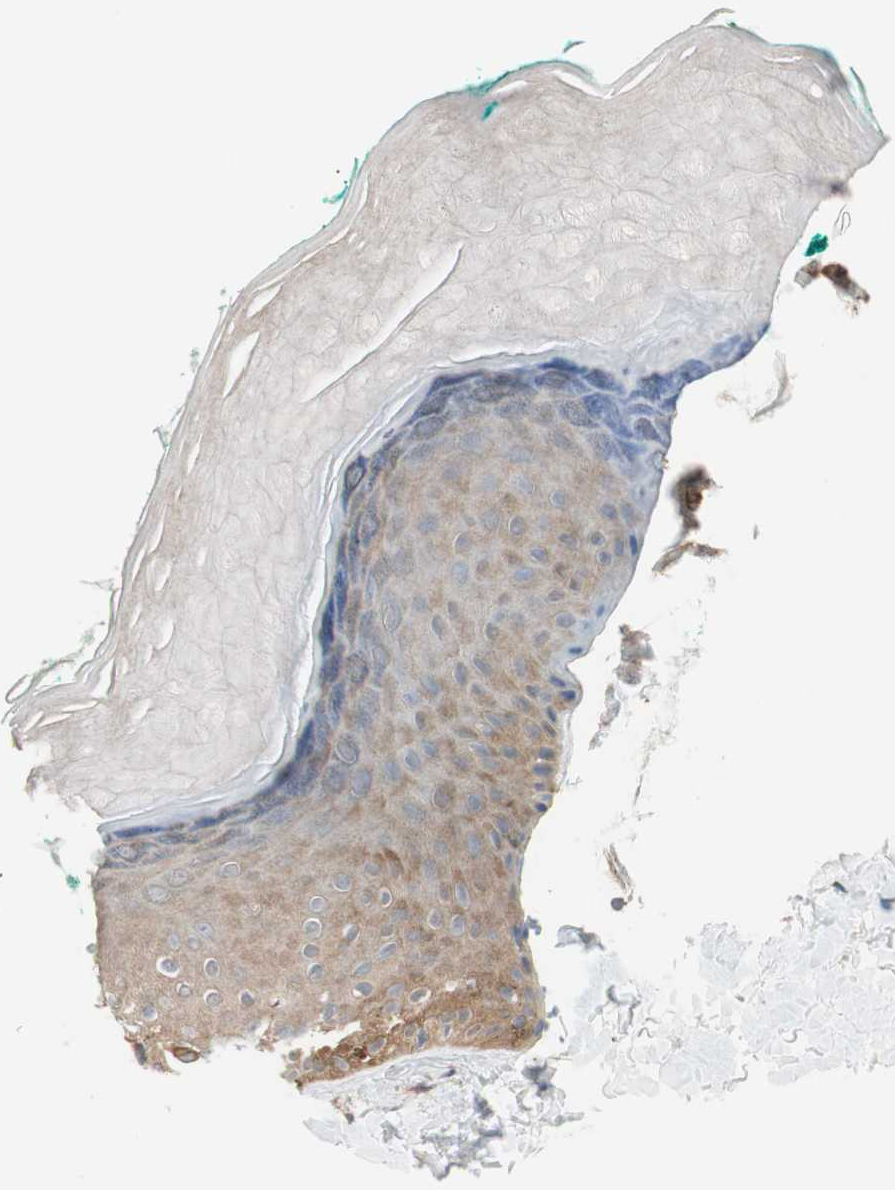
{"staining": {"intensity": "moderate", "quantity": ">75%", "location": "cytoplasmic/membranous"}, "tissue": "skin", "cell_type": "Fibroblasts", "image_type": "normal", "snomed": [{"axis": "morphology", "description": "Normal tissue, NOS"}, {"axis": "topography", "description": "Skin"}], "caption": "Fibroblasts reveal moderate cytoplasmic/membranous positivity in approximately >75% of cells in normal skin.", "gene": "WASL", "patient": {"sex": "male", "age": 26}}